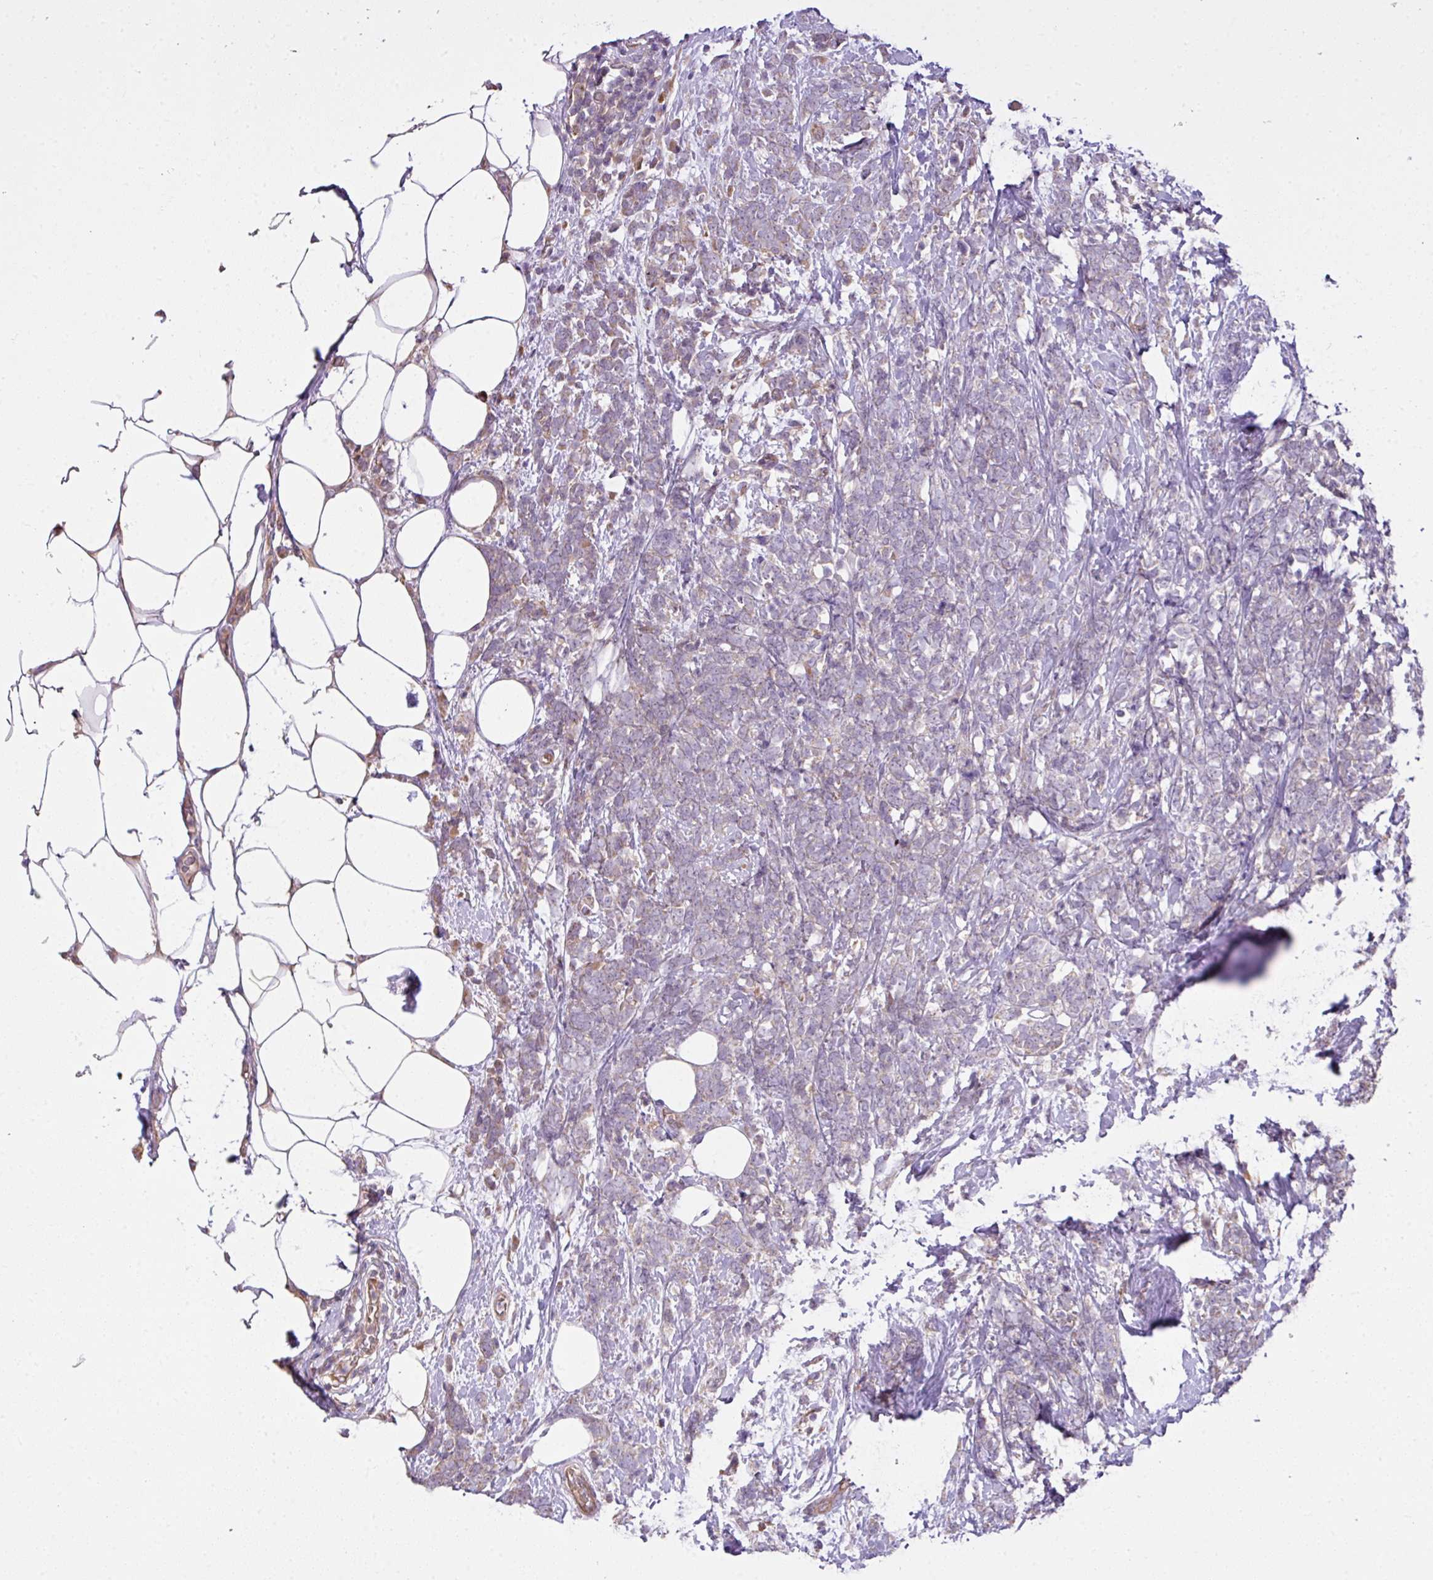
{"staining": {"intensity": "negative", "quantity": "none", "location": "none"}, "tissue": "breast cancer", "cell_type": "Tumor cells", "image_type": "cancer", "snomed": [{"axis": "morphology", "description": "Lobular carcinoma"}, {"axis": "topography", "description": "Breast"}], "caption": "Immunohistochemistry of breast lobular carcinoma shows no positivity in tumor cells.", "gene": "COX18", "patient": {"sex": "female", "age": 58}}